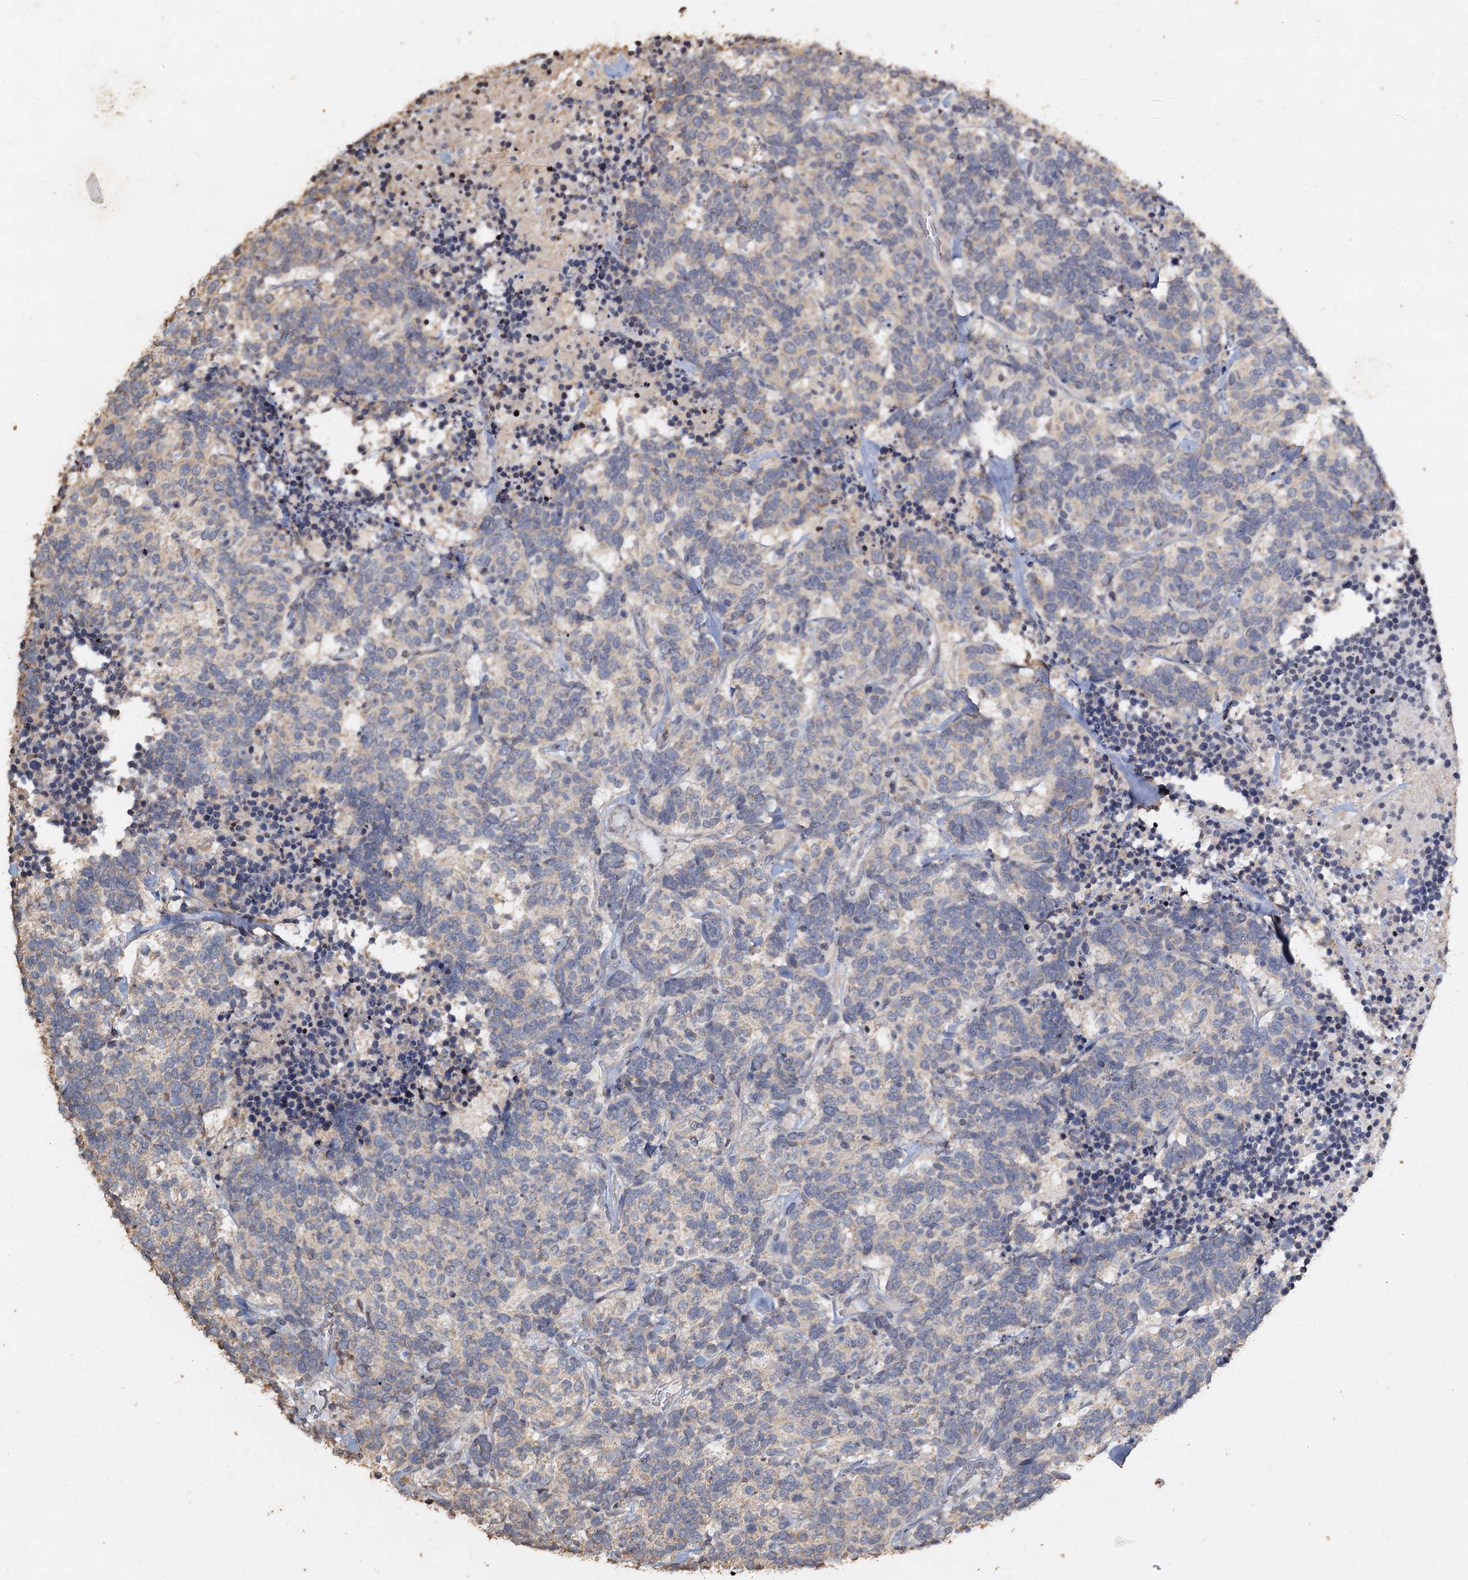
{"staining": {"intensity": "negative", "quantity": "none", "location": "none"}, "tissue": "carcinoid", "cell_type": "Tumor cells", "image_type": "cancer", "snomed": [{"axis": "morphology", "description": "Carcinoma, NOS"}, {"axis": "morphology", "description": "Carcinoid, malignant, NOS"}, {"axis": "topography", "description": "Urinary bladder"}], "caption": "An immunohistochemistry (IHC) micrograph of carcinoid is shown. There is no staining in tumor cells of carcinoid.", "gene": "CCDC61", "patient": {"sex": "male", "age": 57}}